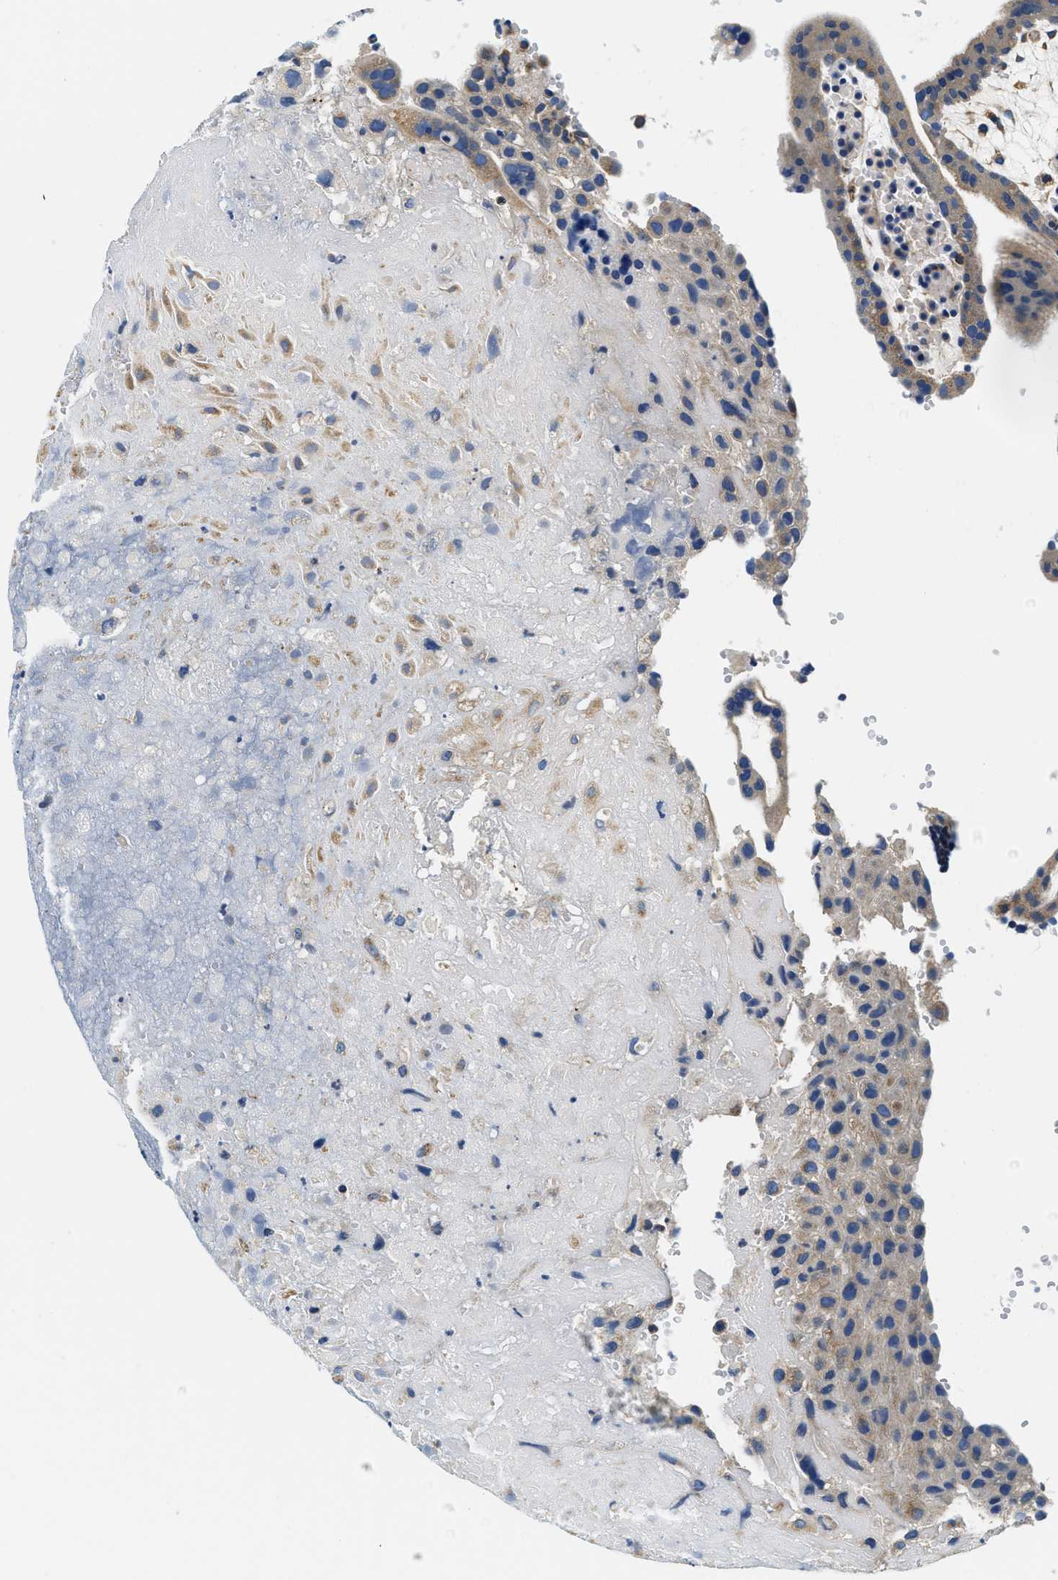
{"staining": {"intensity": "weak", "quantity": "25%-75%", "location": "cytoplasmic/membranous"}, "tissue": "placenta", "cell_type": "Decidual cells", "image_type": "normal", "snomed": [{"axis": "morphology", "description": "Normal tissue, NOS"}, {"axis": "topography", "description": "Placenta"}], "caption": "Immunohistochemistry (IHC) of normal human placenta displays low levels of weak cytoplasmic/membranous positivity in about 25%-75% of decidual cells. (Stains: DAB in brown, nuclei in blue, Microscopy: brightfield microscopy at high magnification).", "gene": "SAMD4B", "patient": {"sex": "female", "age": 18}}